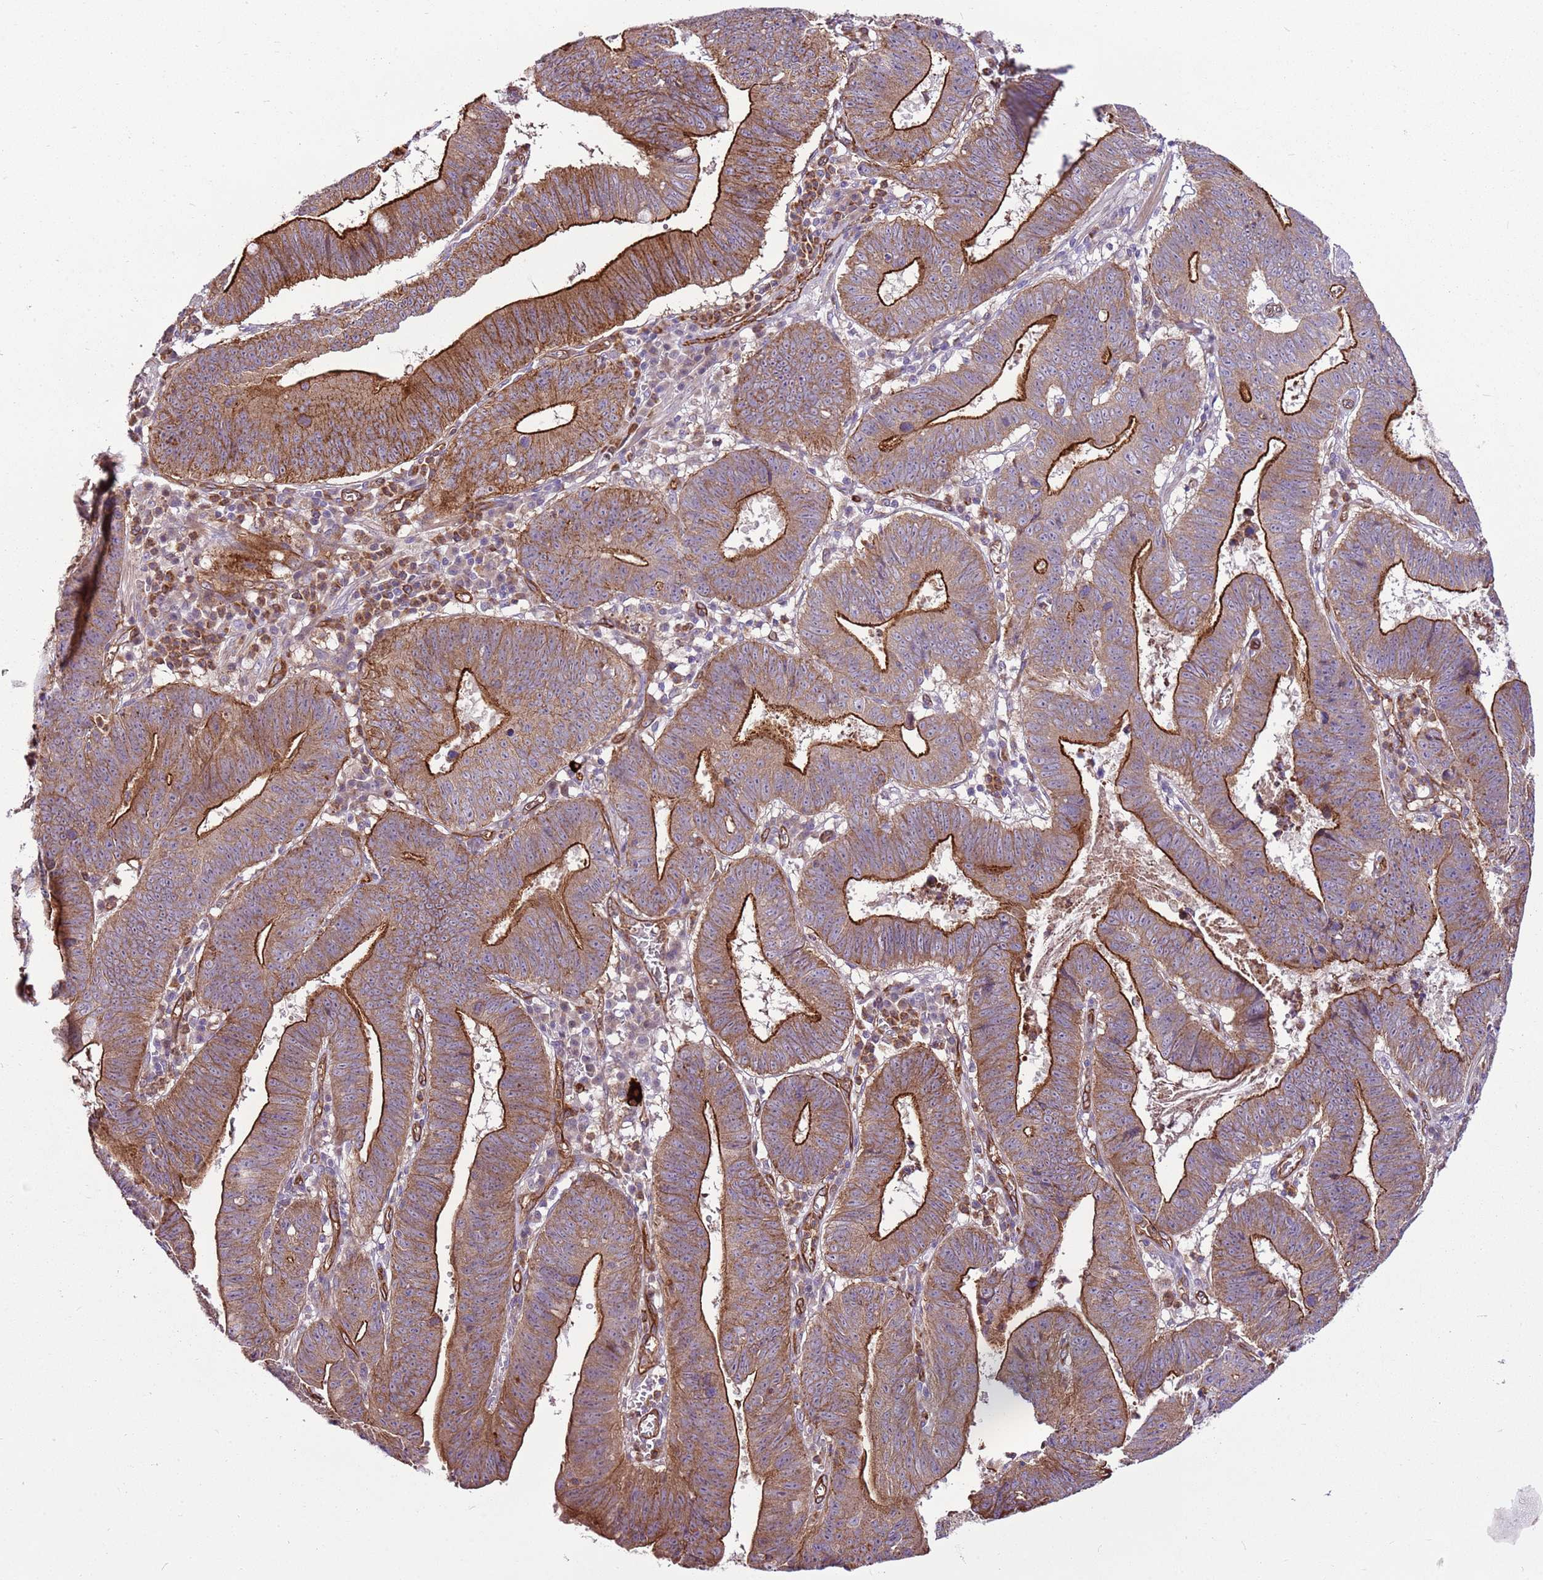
{"staining": {"intensity": "strong", "quantity": "25%-75%", "location": "cytoplasmic/membranous"}, "tissue": "stomach cancer", "cell_type": "Tumor cells", "image_type": "cancer", "snomed": [{"axis": "morphology", "description": "Adenocarcinoma, NOS"}, {"axis": "topography", "description": "Stomach"}], "caption": "This is an image of IHC staining of stomach cancer, which shows strong staining in the cytoplasmic/membranous of tumor cells.", "gene": "ZNF827", "patient": {"sex": "male", "age": 59}}